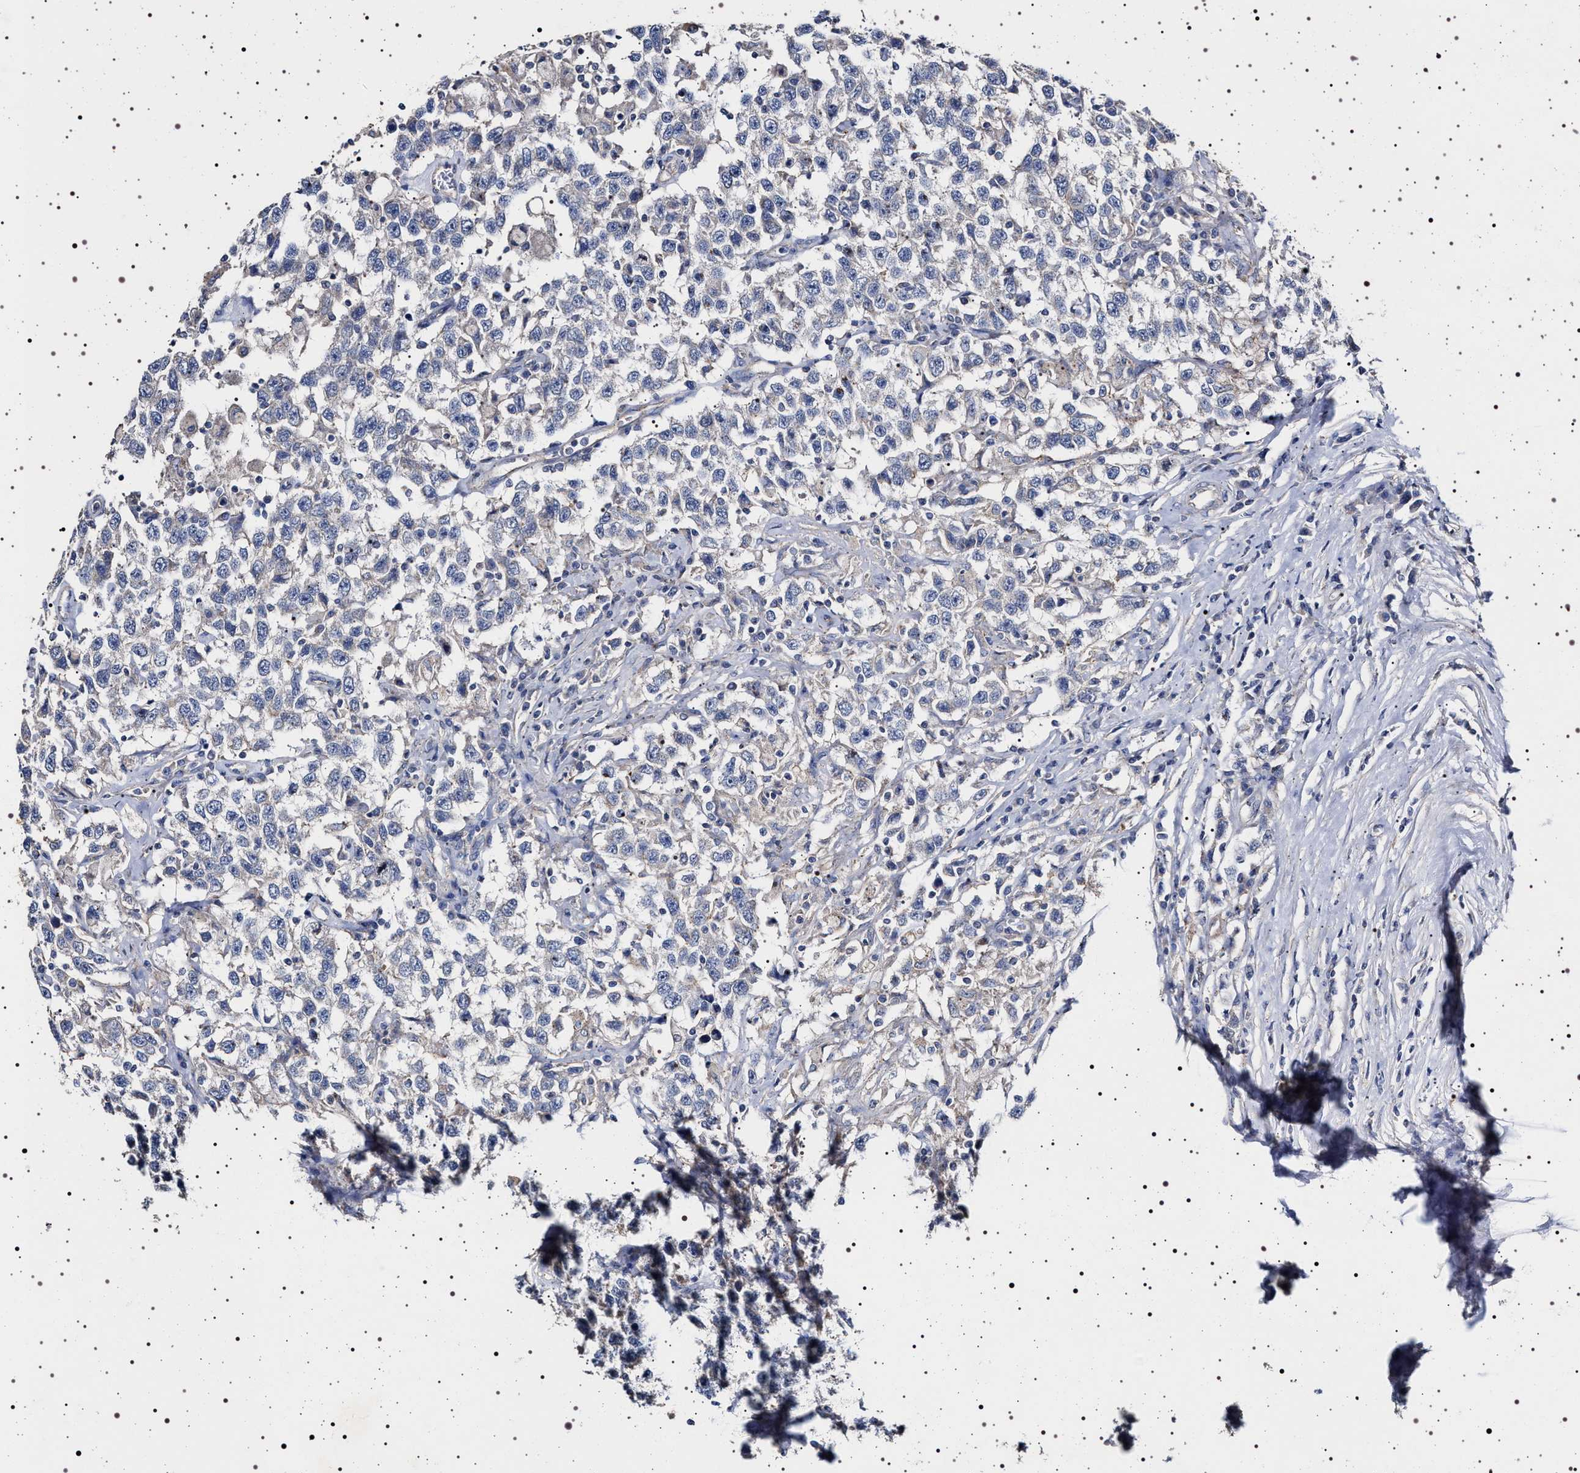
{"staining": {"intensity": "negative", "quantity": "none", "location": "none"}, "tissue": "testis cancer", "cell_type": "Tumor cells", "image_type": "cancer", "snomed": [{"axis": "morphology", "description": "Seminoma, NOS"}, {"axis": "topography", "description": "Testis"}], "caption": "Tumor cells show no significant protein positivity in testis cancer. (IHC, brightfield microscopy, high magnification).", "gene": "NAALADL2", "patient": {"sex": "male", "age": 41}}